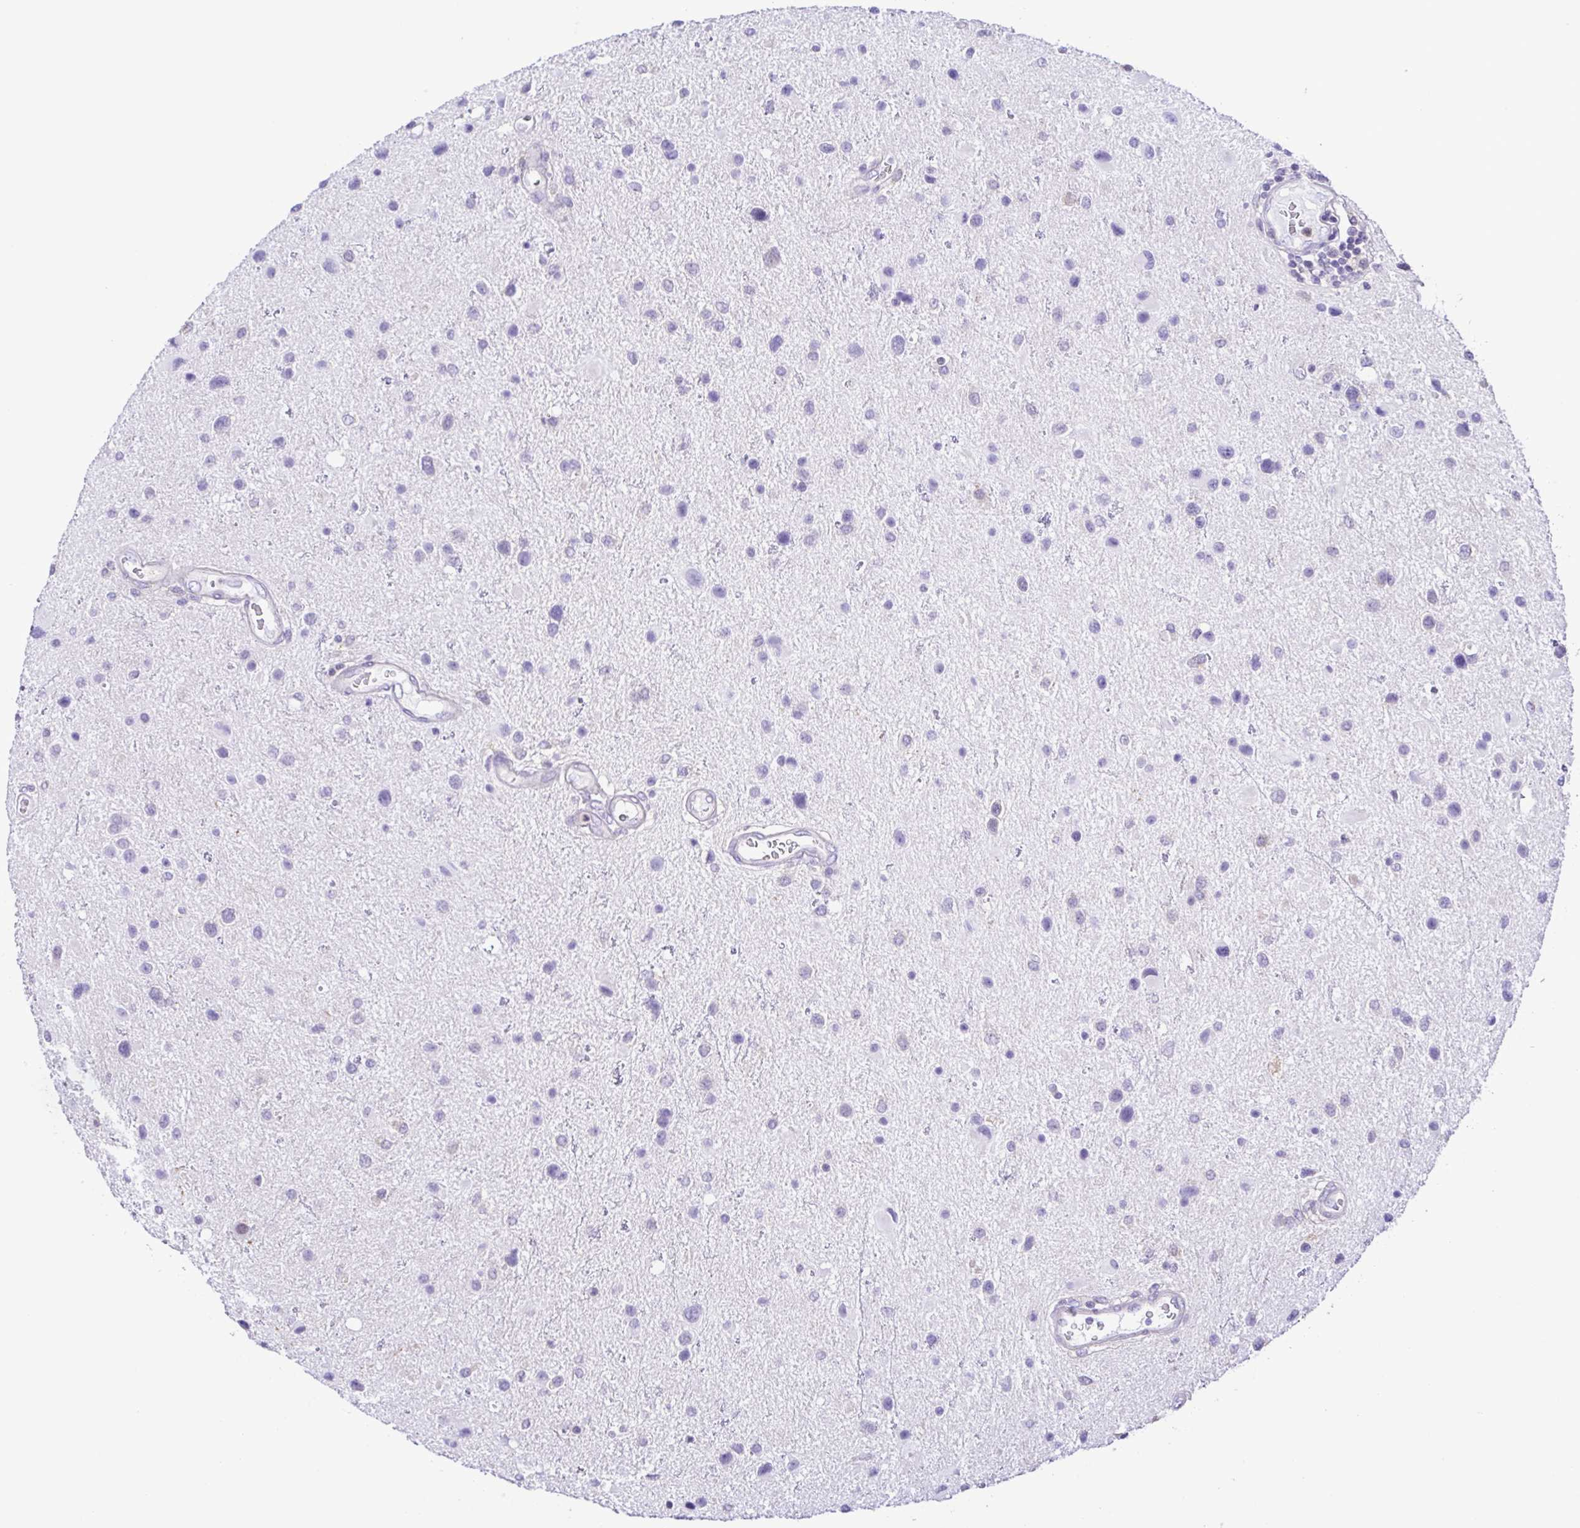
{"staining": {"intensity": "negative", "quantity": "none", "location": "none"}, "tissue": "glioma", "cell_type": "Tumor cells", "image_type": "cancer", "snomed": [{"axis": "morphology", "description": "Glioma, malignant, Low grade"}, {"axis": "topography", "description": "Brain"}], "caption": "Tumor cells are negative for protein expression in human glioma.", "gene": "CYP17A1", "patient": {"sex": "female", "age": 32}}